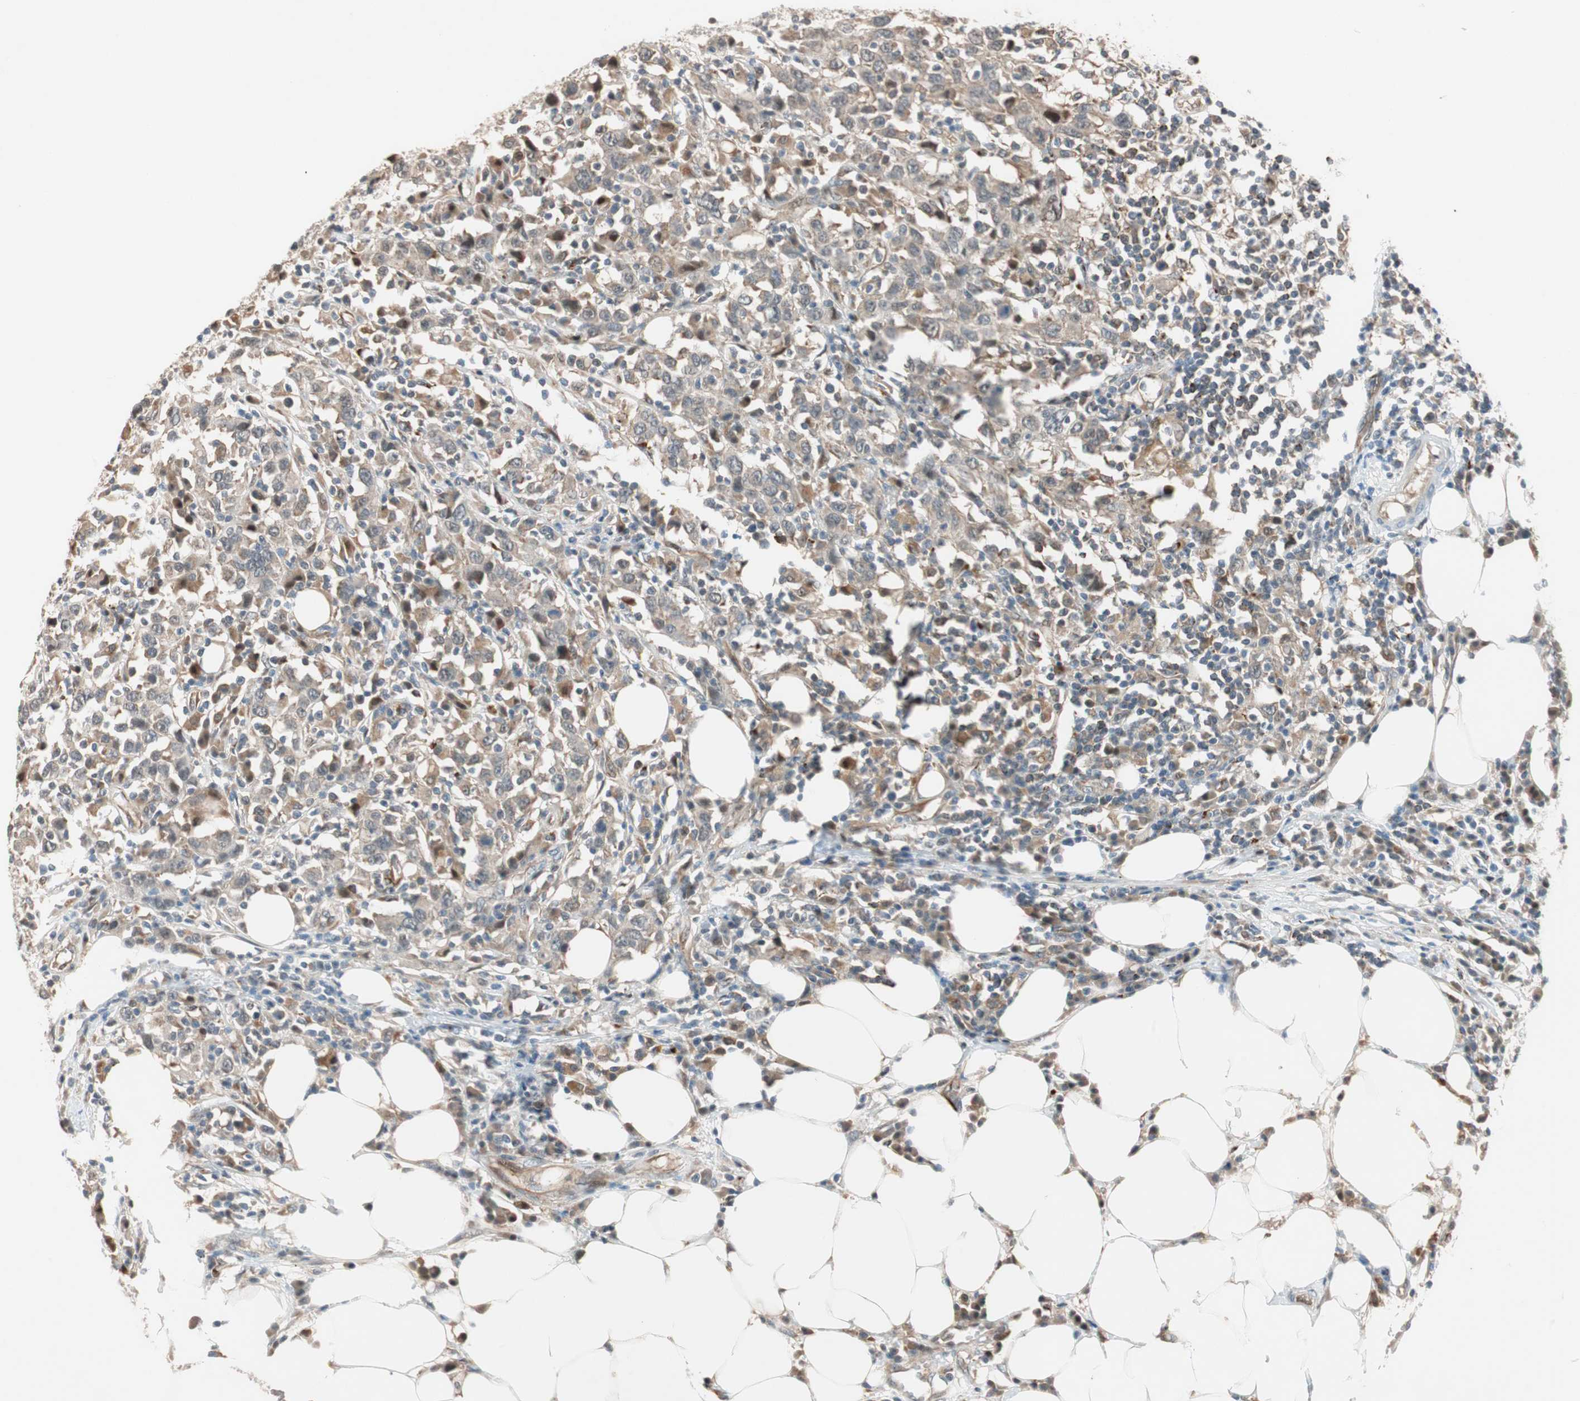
{"staining": {"intensity": "weak", "quantity": "25%-75%", "location": "cytoplasmic/membranous"}, "tissue": "urothelial cancer", "cell_type": "Tumor cells", "image_type": "cancer", "snomed": [{"axis": "morphology", "description": "Urothelial carcinoma, High grade"}, {"axis": "topography", "description": "Urinary bladder"}], "caption": "This photomicrograph displays immunohistochemistry (IHC) staining of human high-grade urothelial carcinoma, with low weak cytoplasmic/membranous positivity in approximately 25%-75% of tumor cells.", "gene": "PIK3R3", "patient": {"sex": "male", "age": 61}}